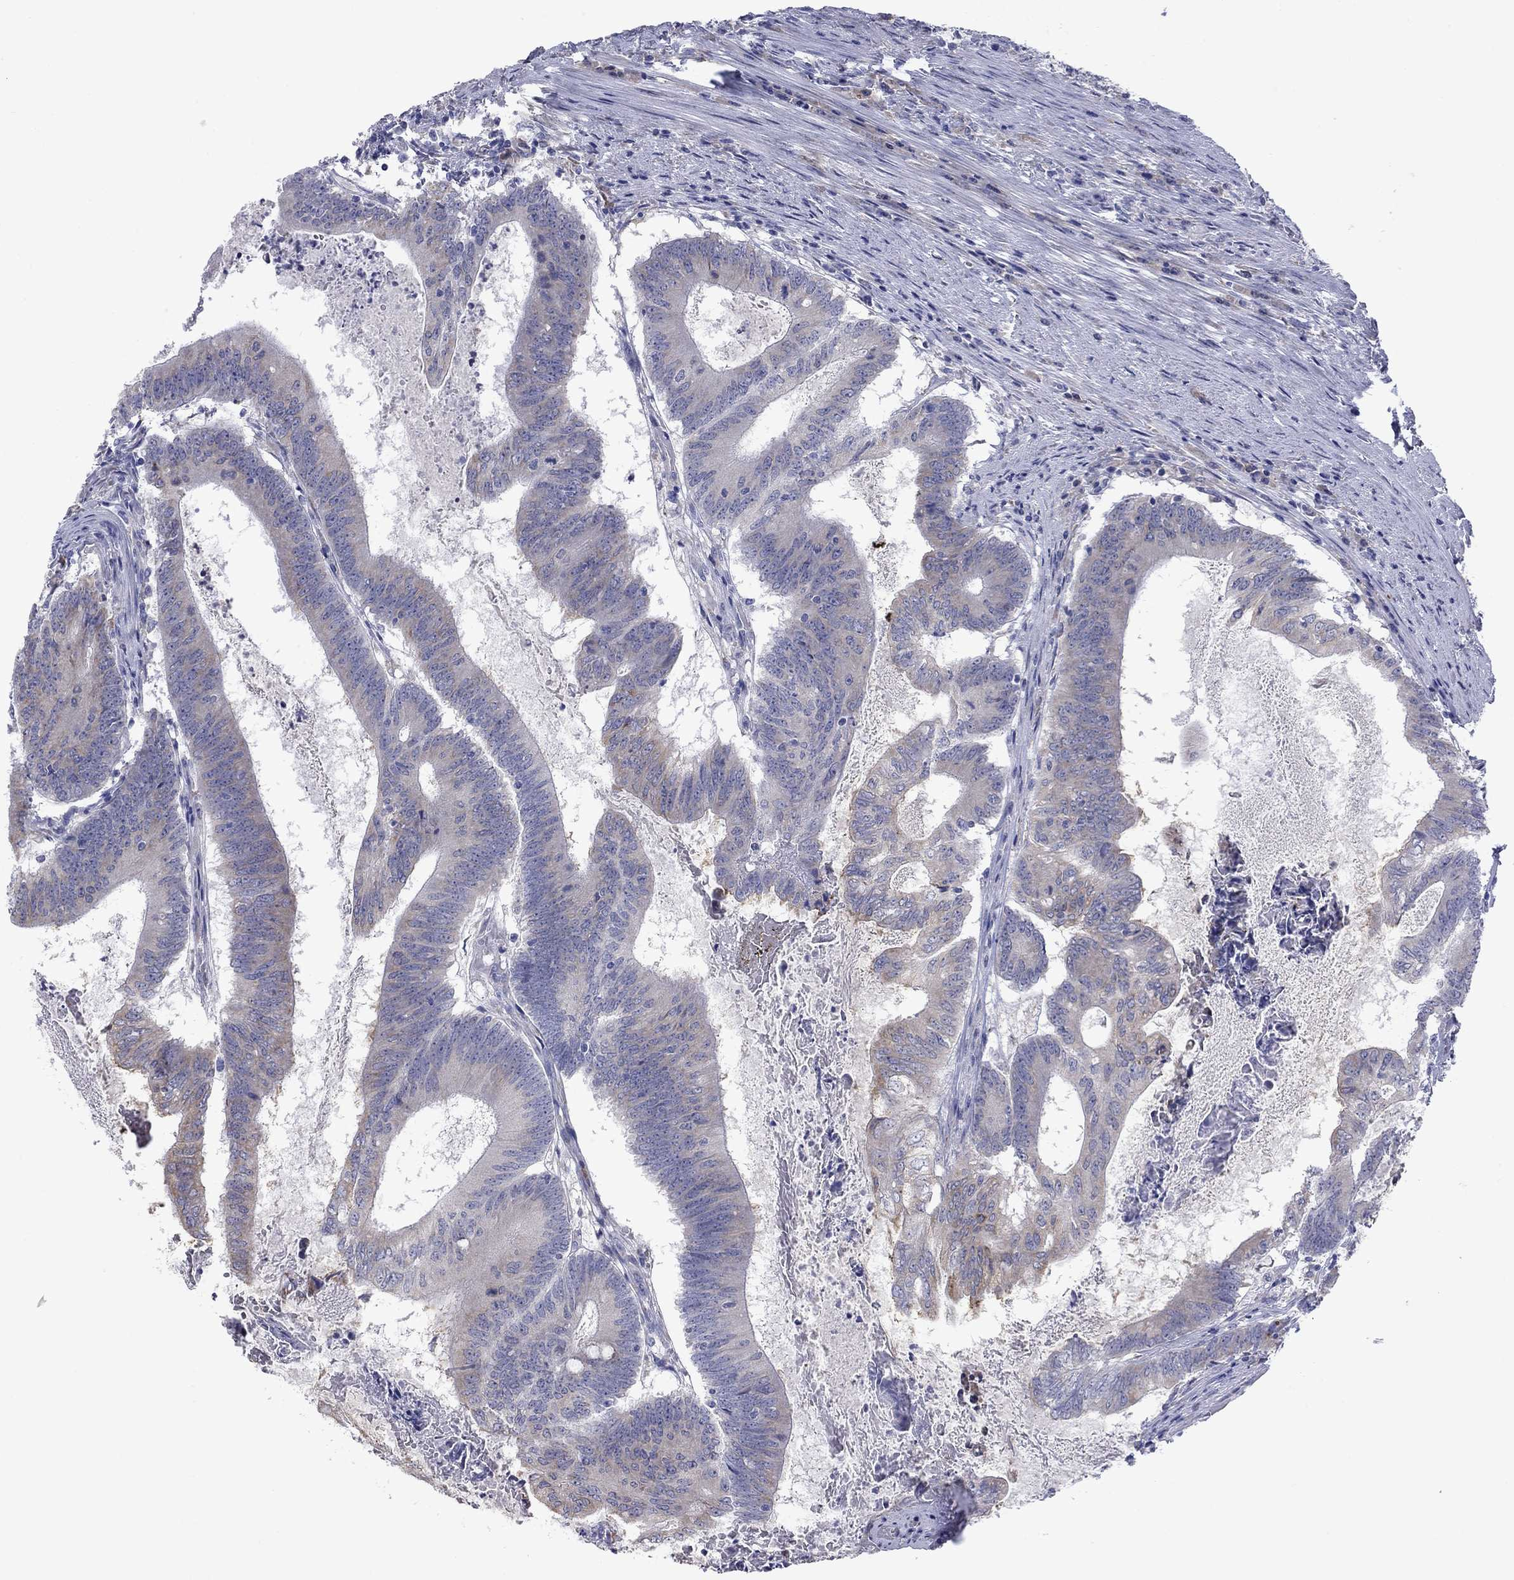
{"staining": {"intensity": "weak", "quantity": "<25%", "location": "cytoplasmic/membranous"}, "tissue": "colorectal cancer", "cell_type": "Tumor cells", "image_type": "cancer", "snomed": [{"axis": "morphology", "description": "Adenocarcinoma, NOS"}, {"axis": "topography", "description": "Colon"}], "caption": "Colorectal adenocarcinoma was stained to show a protein in brown. There is no significant staining in tumor cells. (Stains: DAB IHC with hematoxylin counter stain, Microscopy: brightfield microscopy at high magnification).", "gene": "TMPRSS11A", "patient": {"sex": "female", "age": 70}}